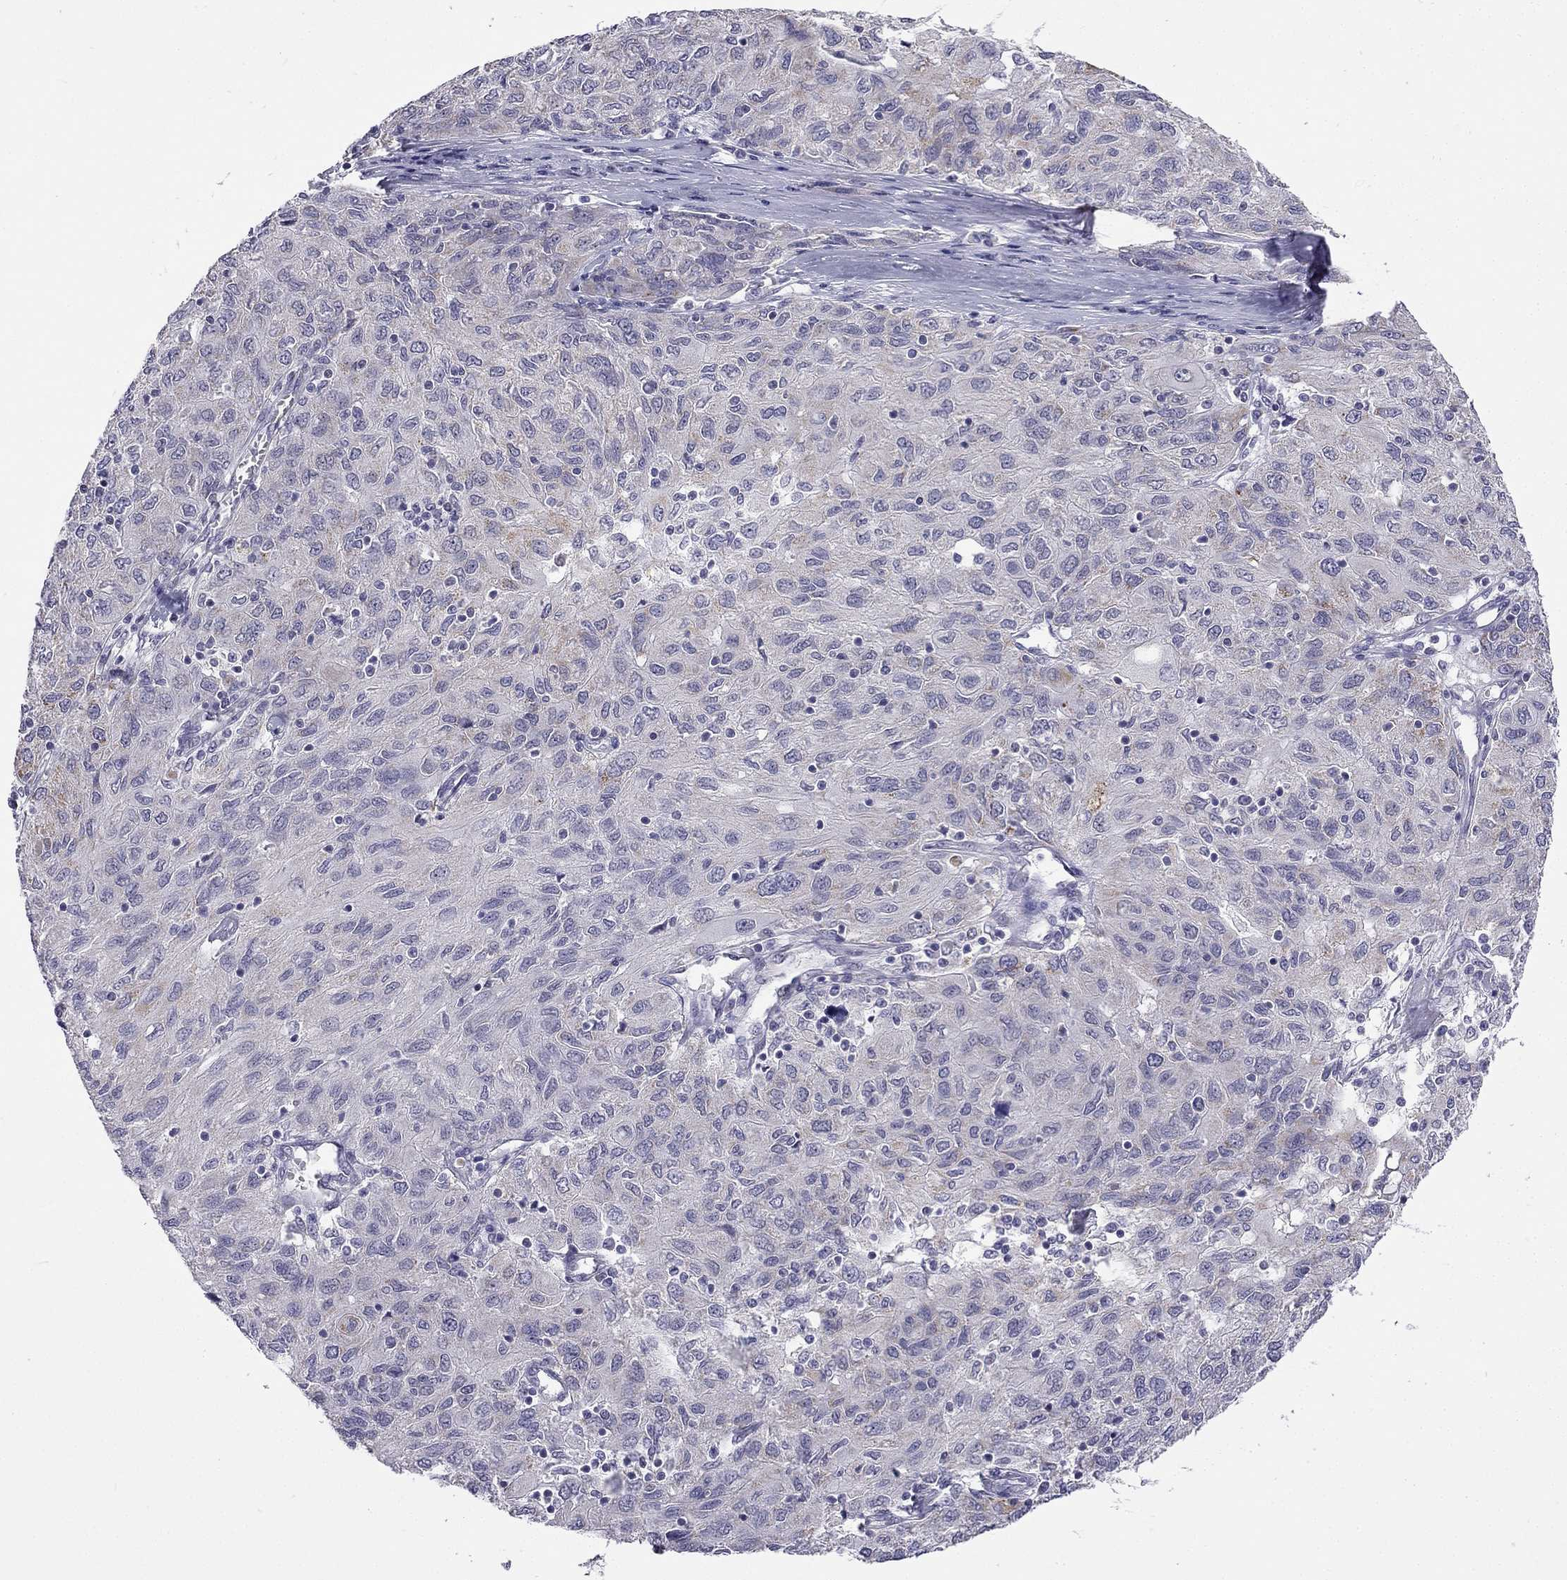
{"staining": {"intensity": "negative", "quantity": "none", "location": "none"}, "tissue": "ovarian cancer", "cell_type": "Tumor cells", "image_type": "cancer", "snomed": [{"axis": "morphology", "description": "Carcinoma, endometroid"}, {"axis": "topography", "description": "Ovary"}], "caption": "A photomicrograph of human ovarian cancer is negative for staining in tumor cells.", "gene": "C5orf49", "patient": {"sex": "female", "age": 50}}